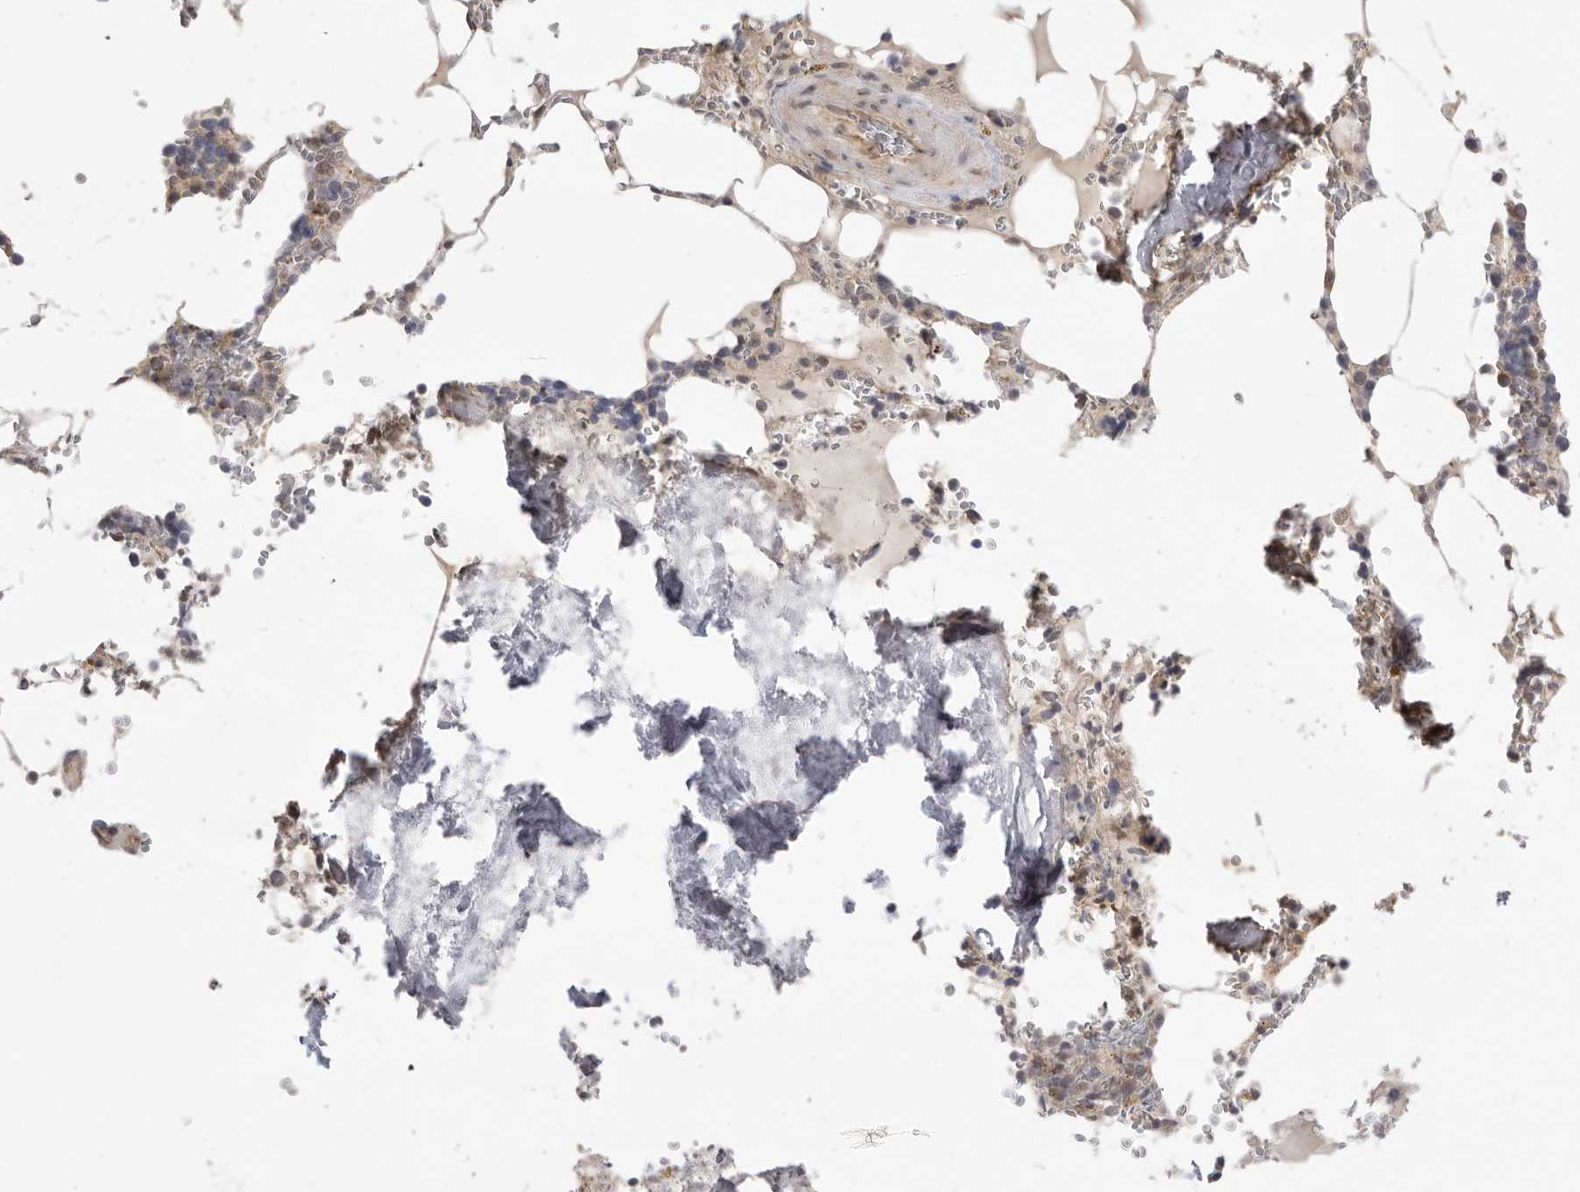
{"staining": {"intensity": "weak", "quantity": "<25%", "location": "cytoplasmic/membranous"}, "tissue": "bone marrow", "cell_type": "Hematopoietic cells", "image_type": "normal", "snomed": [{"axis": "morphology", "description": "Normal tissue, NOS"}, {"axis": "topography", "description": "Bone marrow"}], "caption": "Immunohistochemistry photomicrograph of unremarkable human bone marrow stained for a protein (brown), which reveals no expression in hematopoietic cells. (DAB IHC with hematoxylin counter stain).", "gene": "TLR3", "patient": {"sex": "male", "age": 70}}